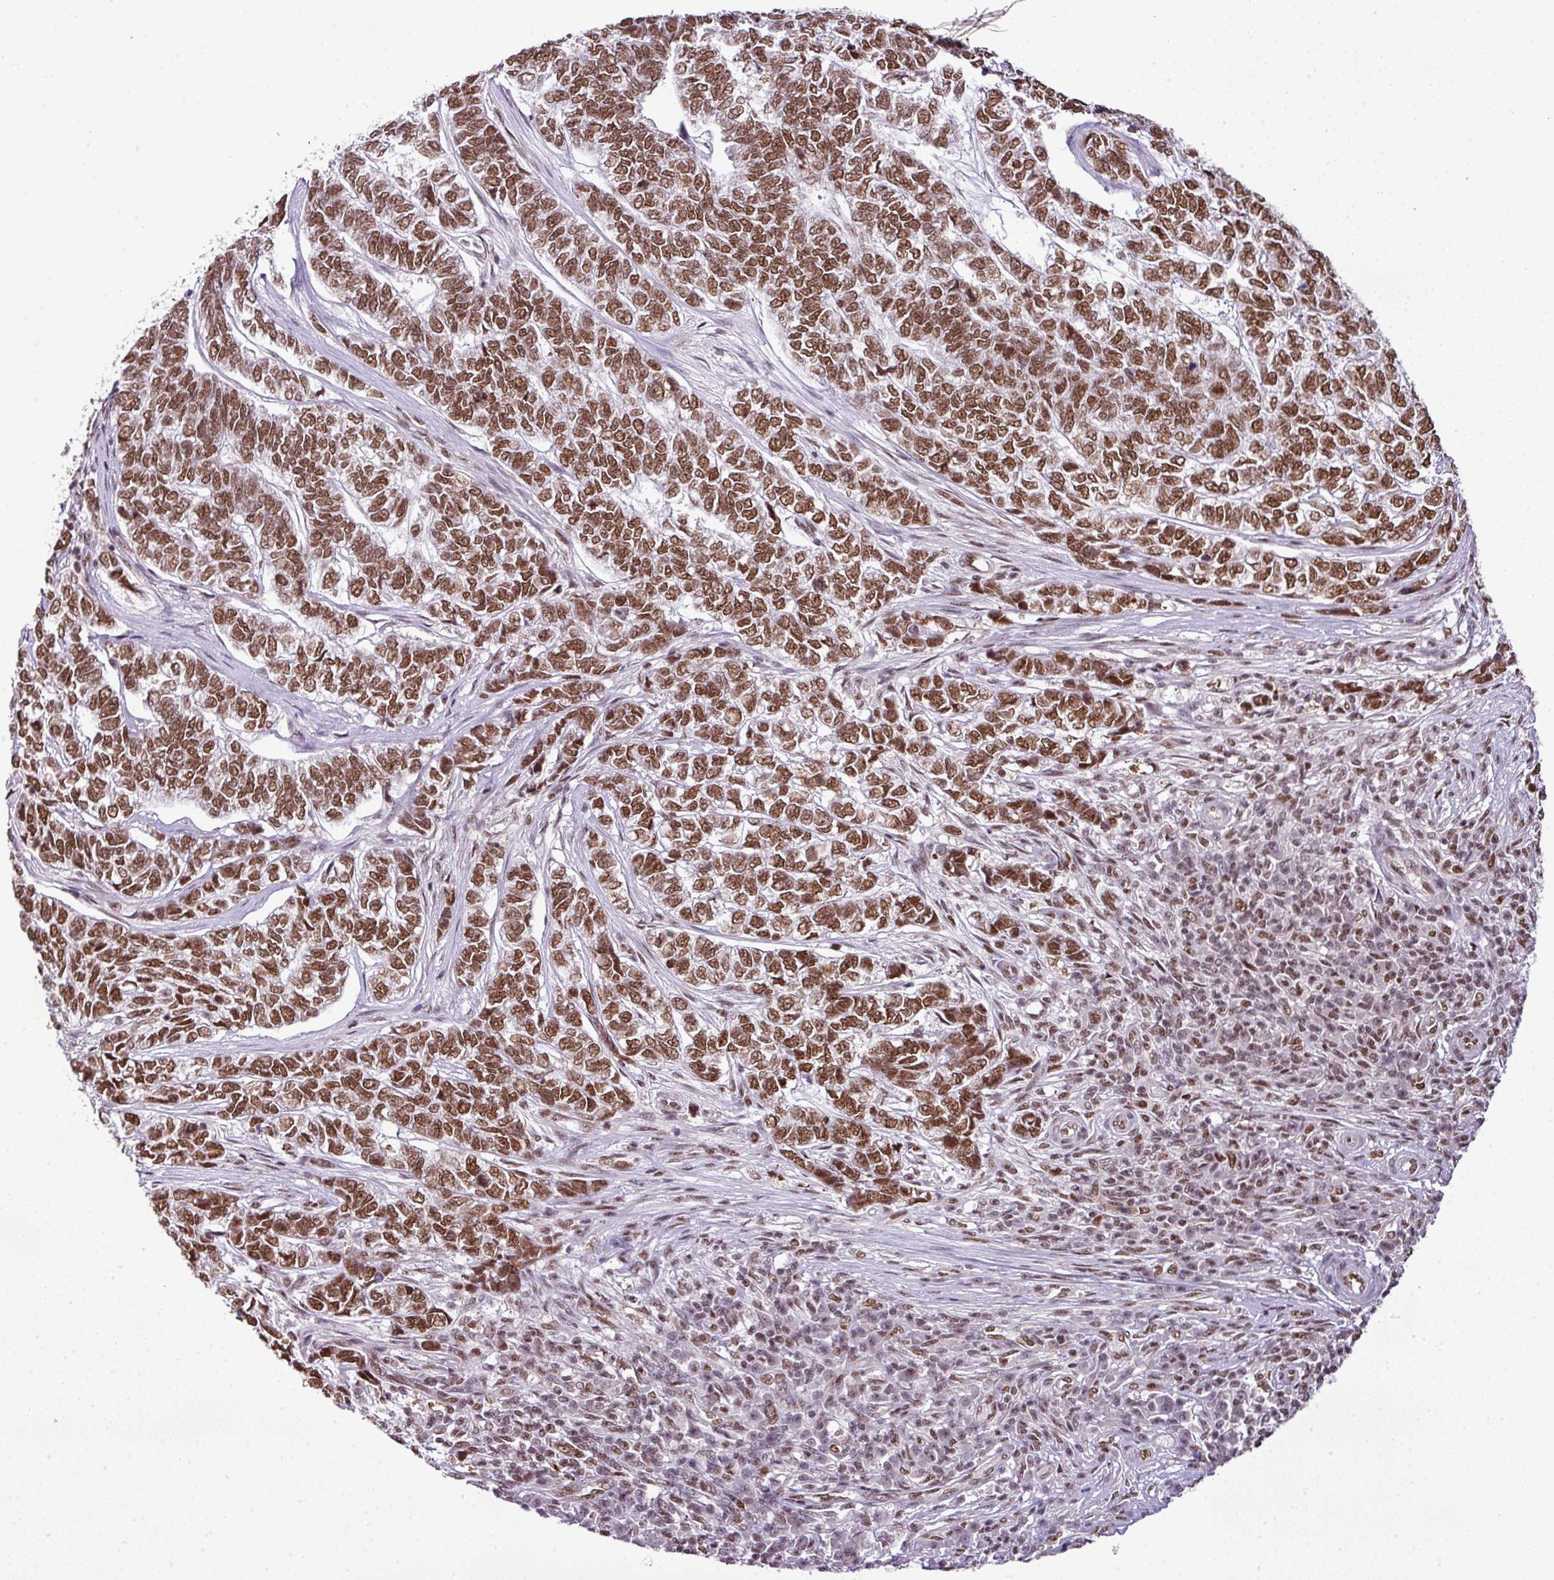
{"staining": {"intensity": "moderate", "quantity": ">75%", "location": "nuclear"}, "tissue": "skin cancer", "cell_type": "Tumor cells", "image_type": "cancer", "snomed": [{"axis": "morphology", "description": "Basal cell carcinoma"}, {"axis": "topography", "description": "Skin"}], "caption": "Immunohistochemistry (IHC) of basal cell carcinoma (skin) reveals medium levels of moderate nuclear positivity in about >75% of tumor cells. (Brightfield microscopy of DAB IHC at high magnification).", "gene": "PGAP4", "patient": {"sex": "female", "age": 65}}